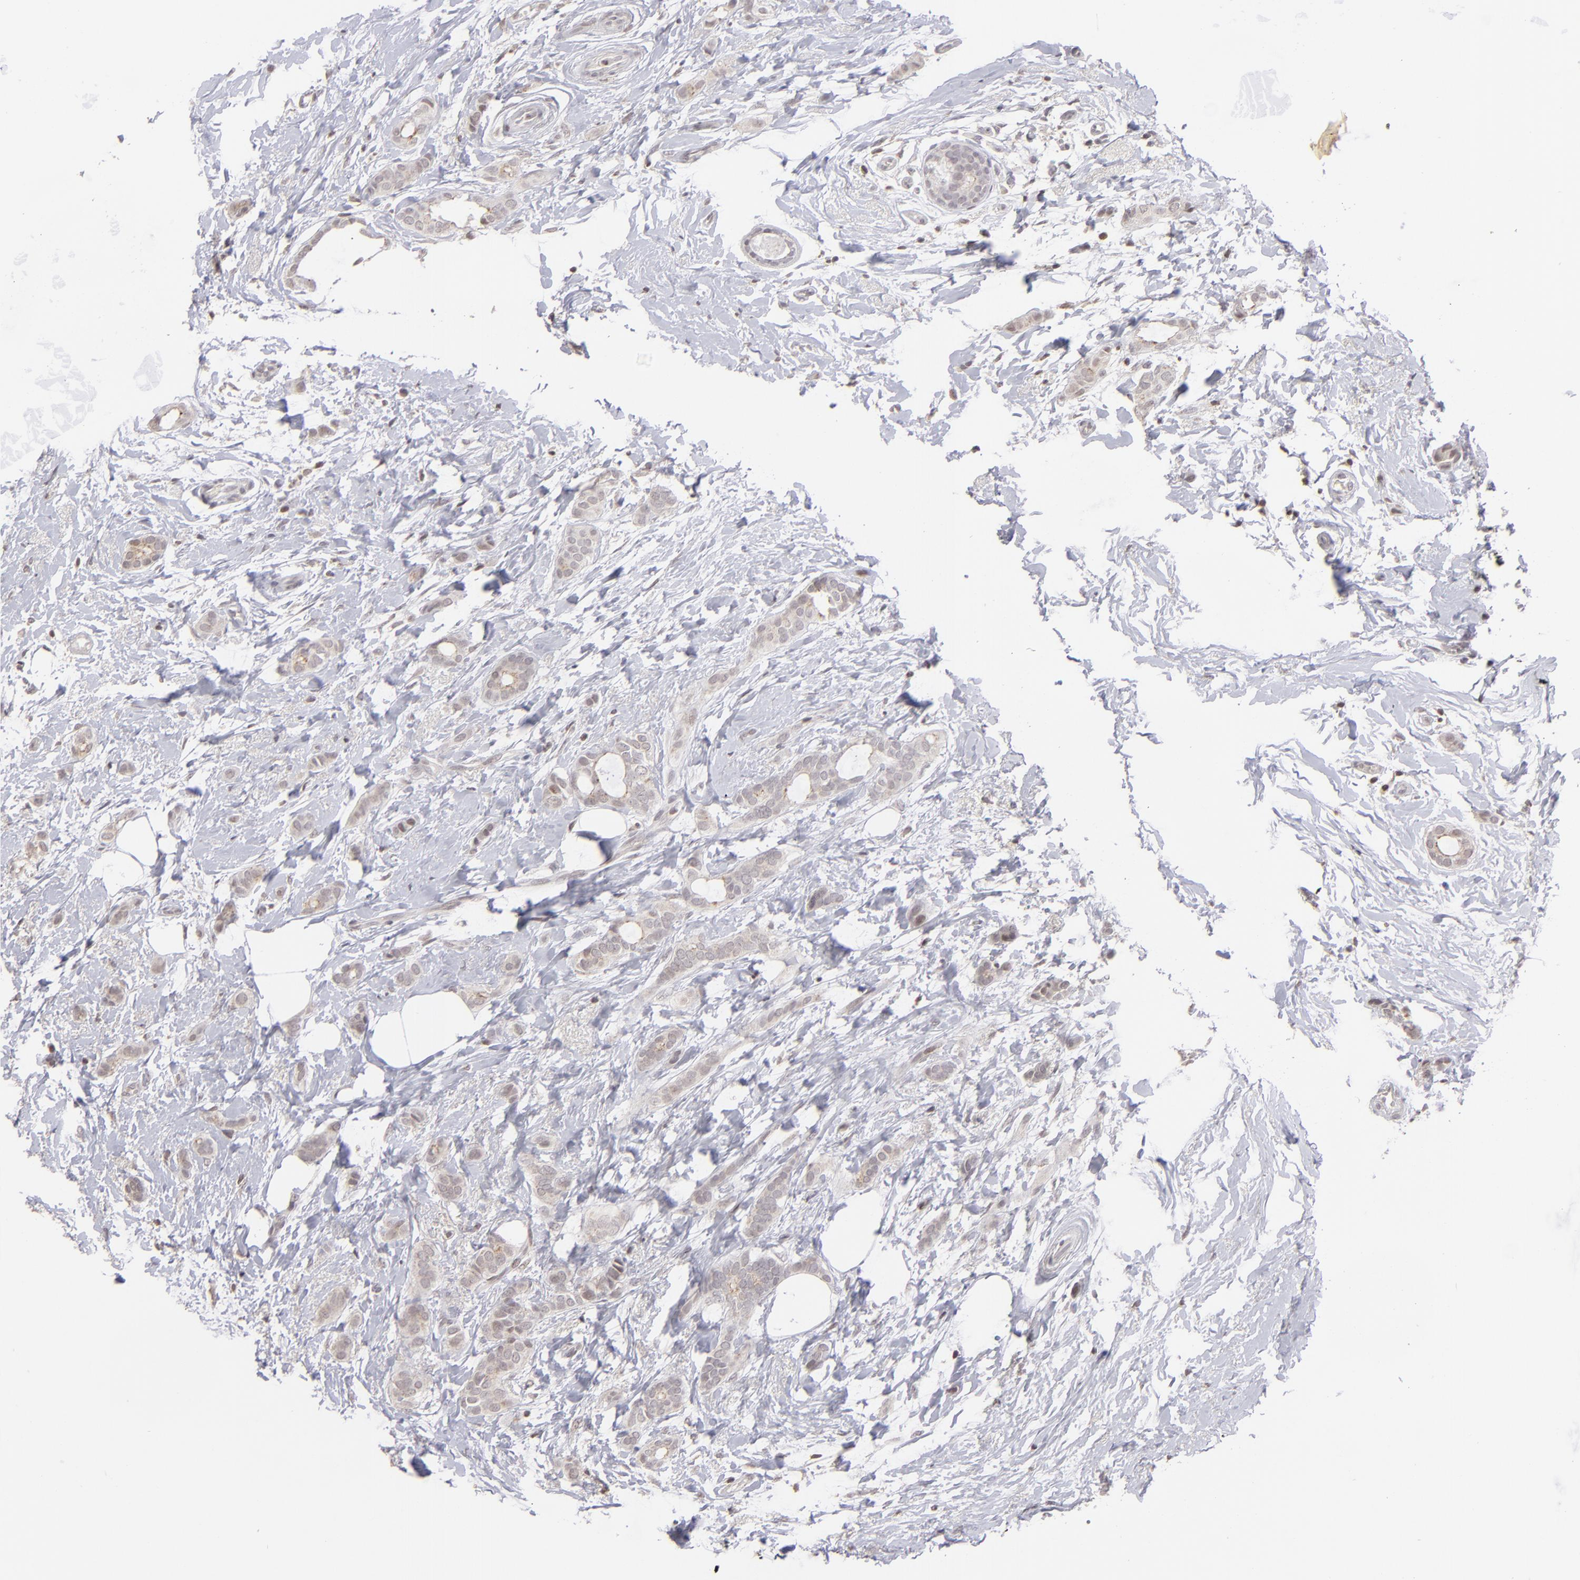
{"staining": {"intensity": "negative", "quantity": "none", "location": "none"}, "tissue": "breast cancer", "cell_type": "Tumor cells", "image_type": "cancer", "snomed": [{"axis": "morphology", "description": "Duct carcinoma"}, {"axis": "topography", "description": "Breast"}], "caption": "This is an IHC histopathology image of human infiltrating ductal carcinoma (breast). There is no staining in tumor cells.", "gene": "CLDN2", "patient": {"sex": "female", "age": 54}}